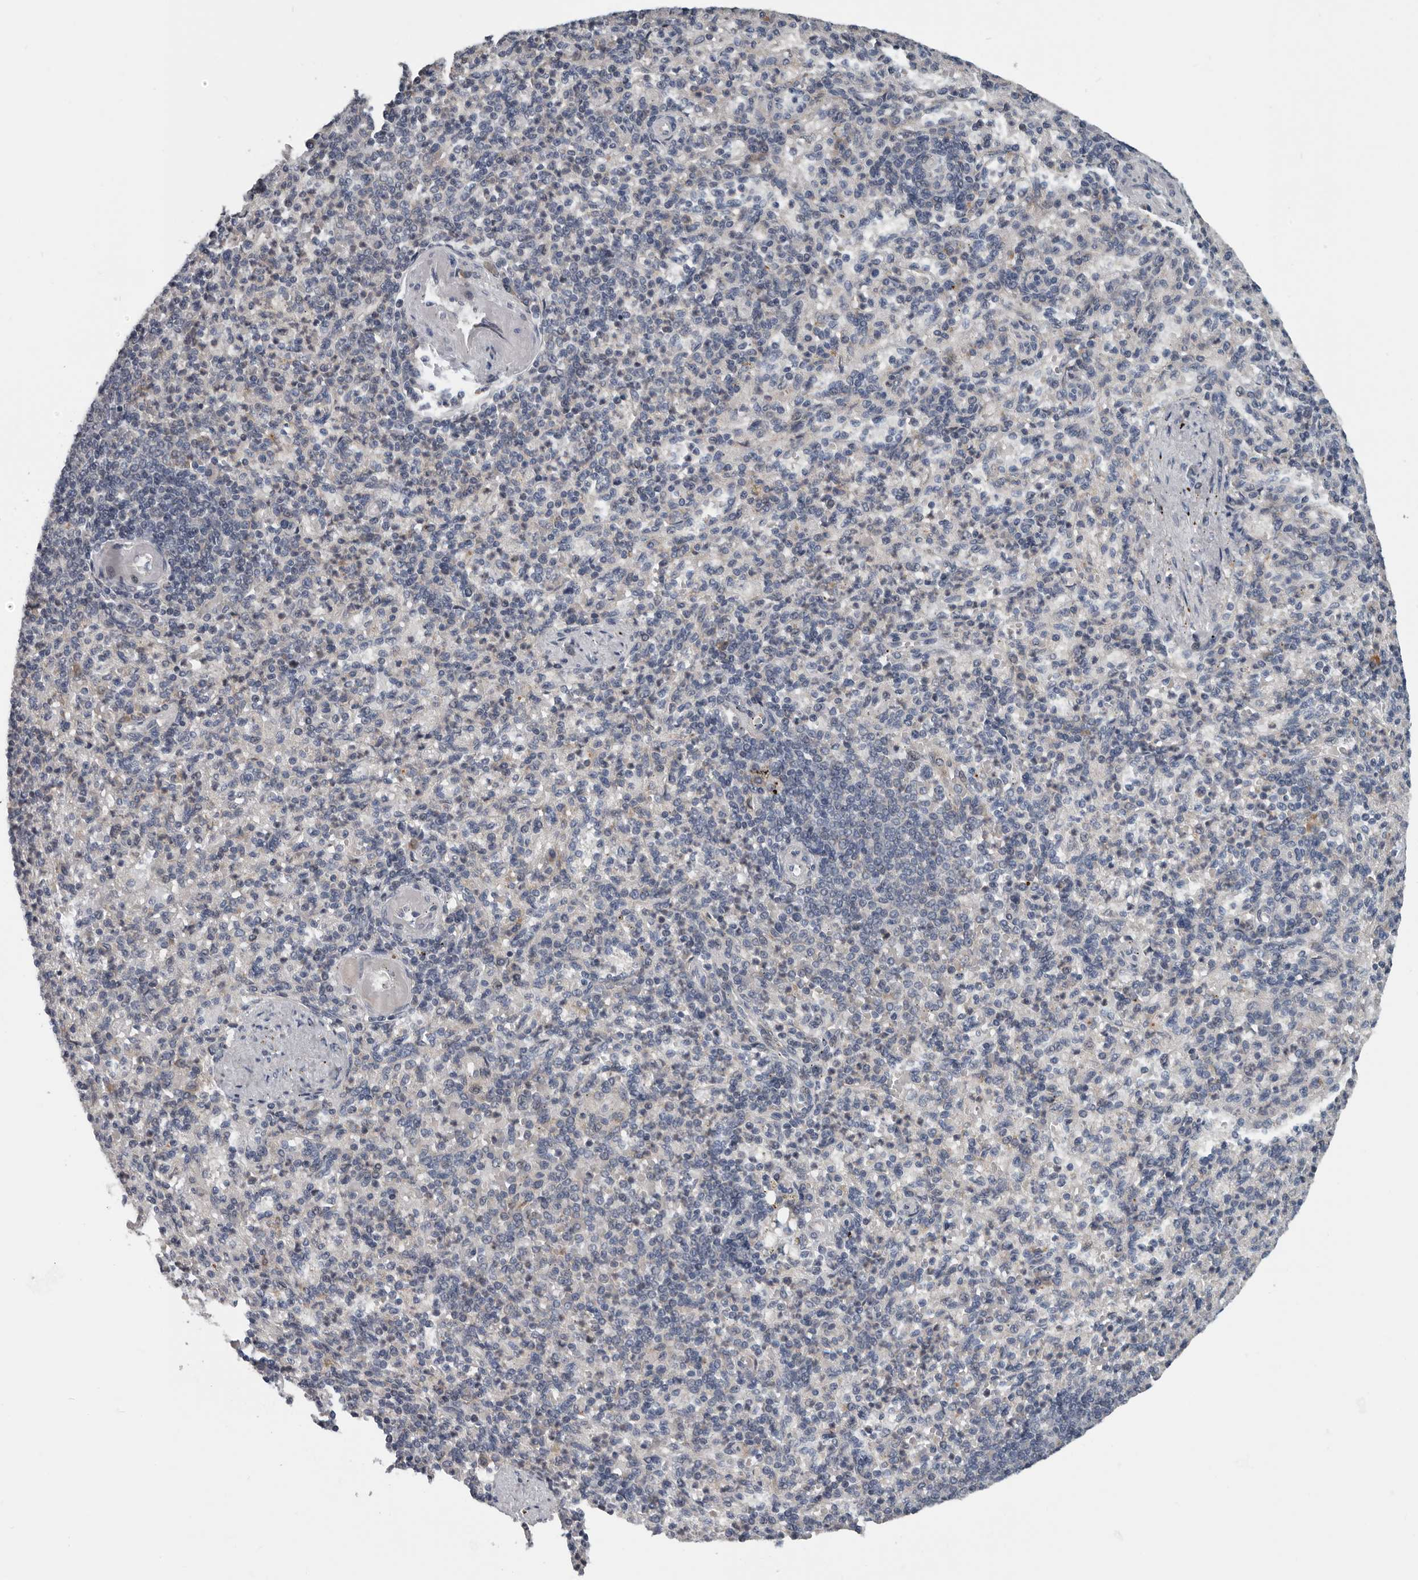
{"staining": {"intensity": "negative", "quantity": "none", "location": "none"}, "tissue": "spleen", "cell_type": "Cells in red pulp", "image_type": "normal", "snomed": [{"axis": "morphology", "description": "Normal tissue, NOS"}, {"axis": "topography", "description": "Spleen"}], "caption": "There is no significant expression in cells in red pulp of spleen. (DAB immunohistochemistry (IHC) visualized using brightfield microscopy, high magnification).", "gene": "TMEM199", "patient": {"sex": "female", "age": 74}}